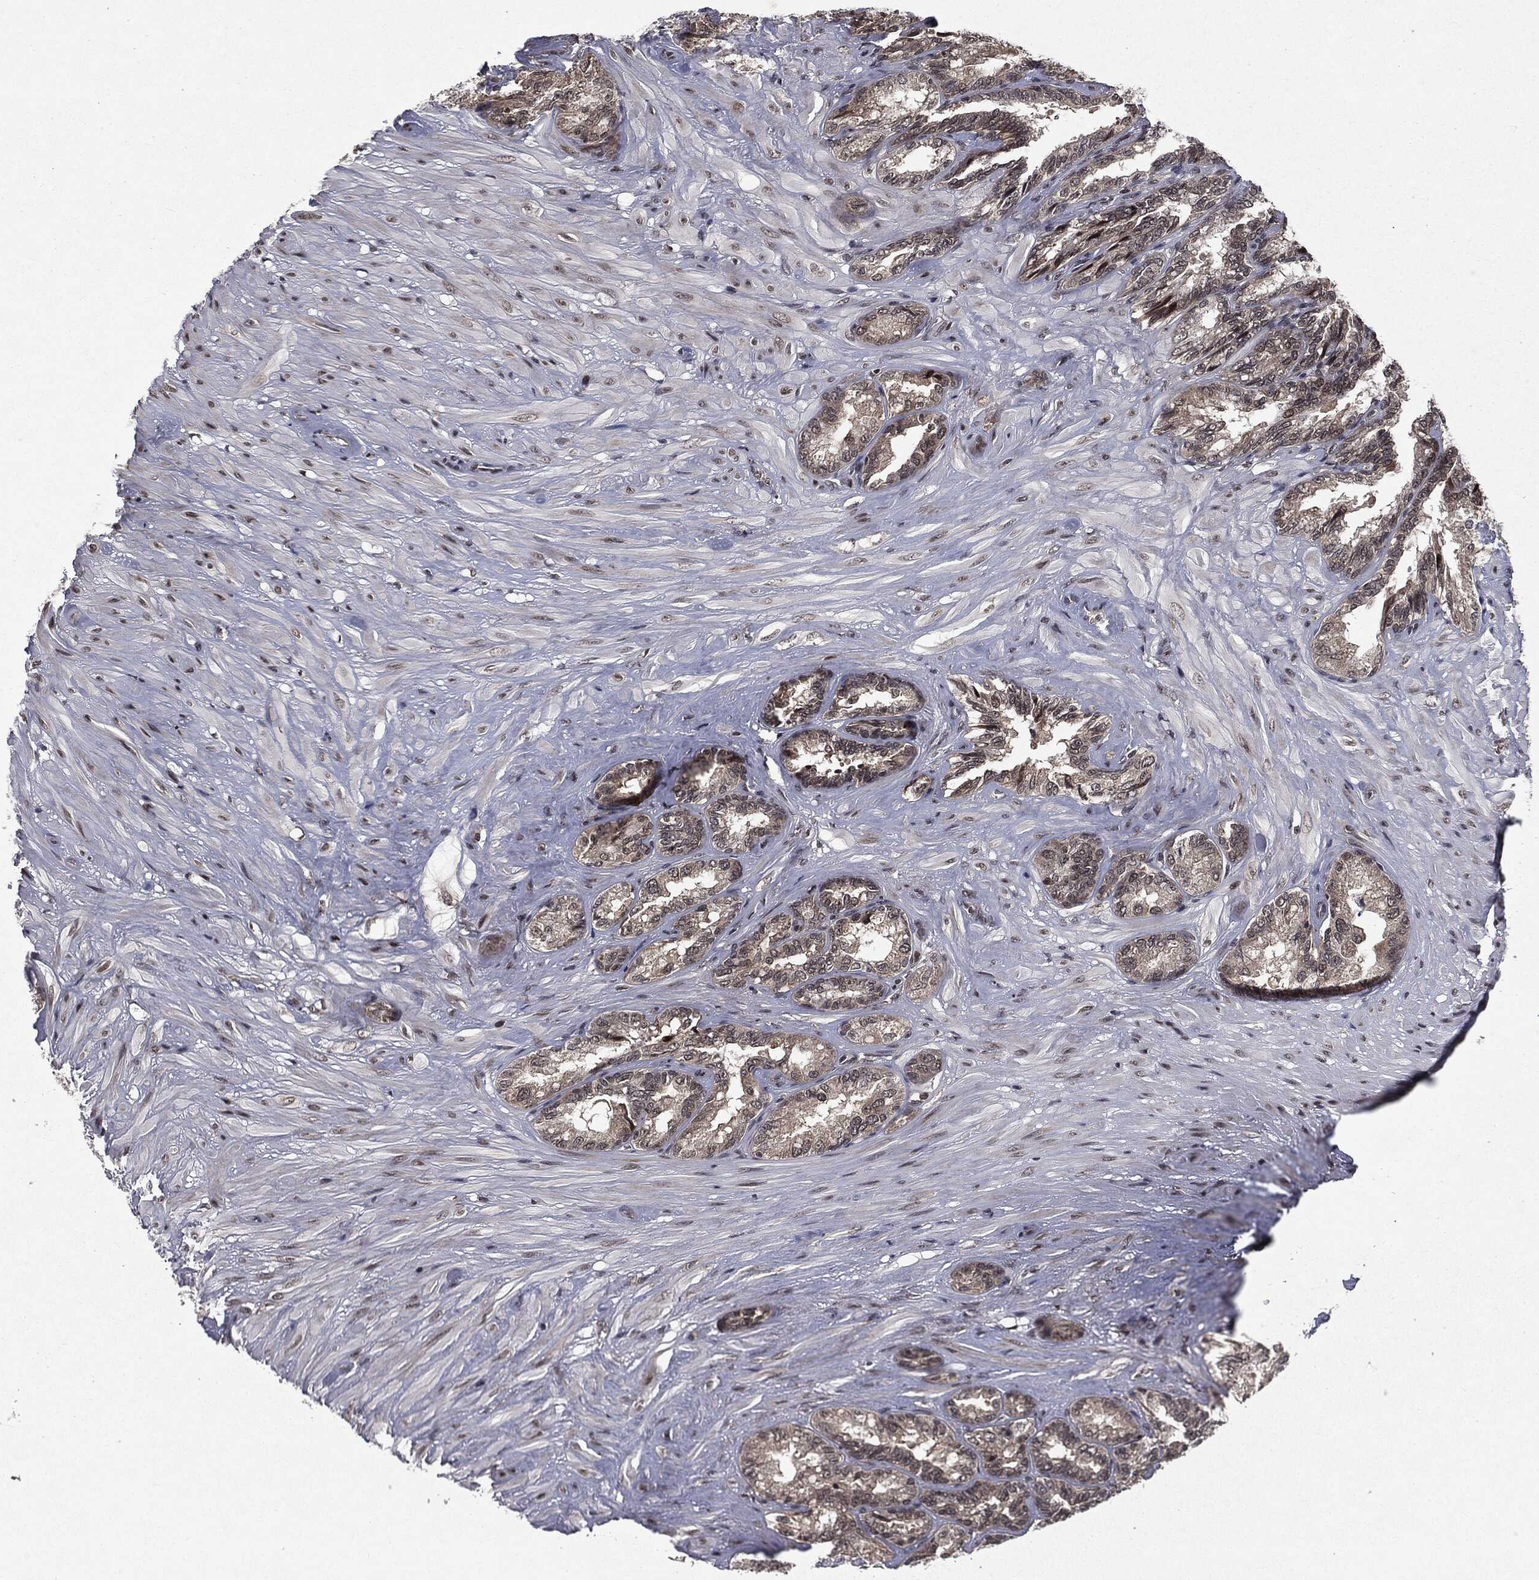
{"staining": {"intensity": "strong", "quantity": "<25%", "location": "nuclear"}, "tissue": "seminal vesicle", "cell_type": "Glandular cells", "image_type": "normal", "snomed": [{"axis": "morphology", "description": "Normal tissue, NOS"}, {"axis": "topography", "description": "Seminal veicle"}], "caption": "DAB immunohistochemical staining of unremarkable human seminal vesicle demonstrates strong nuclear protein staining in approximately <25% of glandular cells.", "gene": "STAU2", "patient": {"sex": "male", "age": 68}}